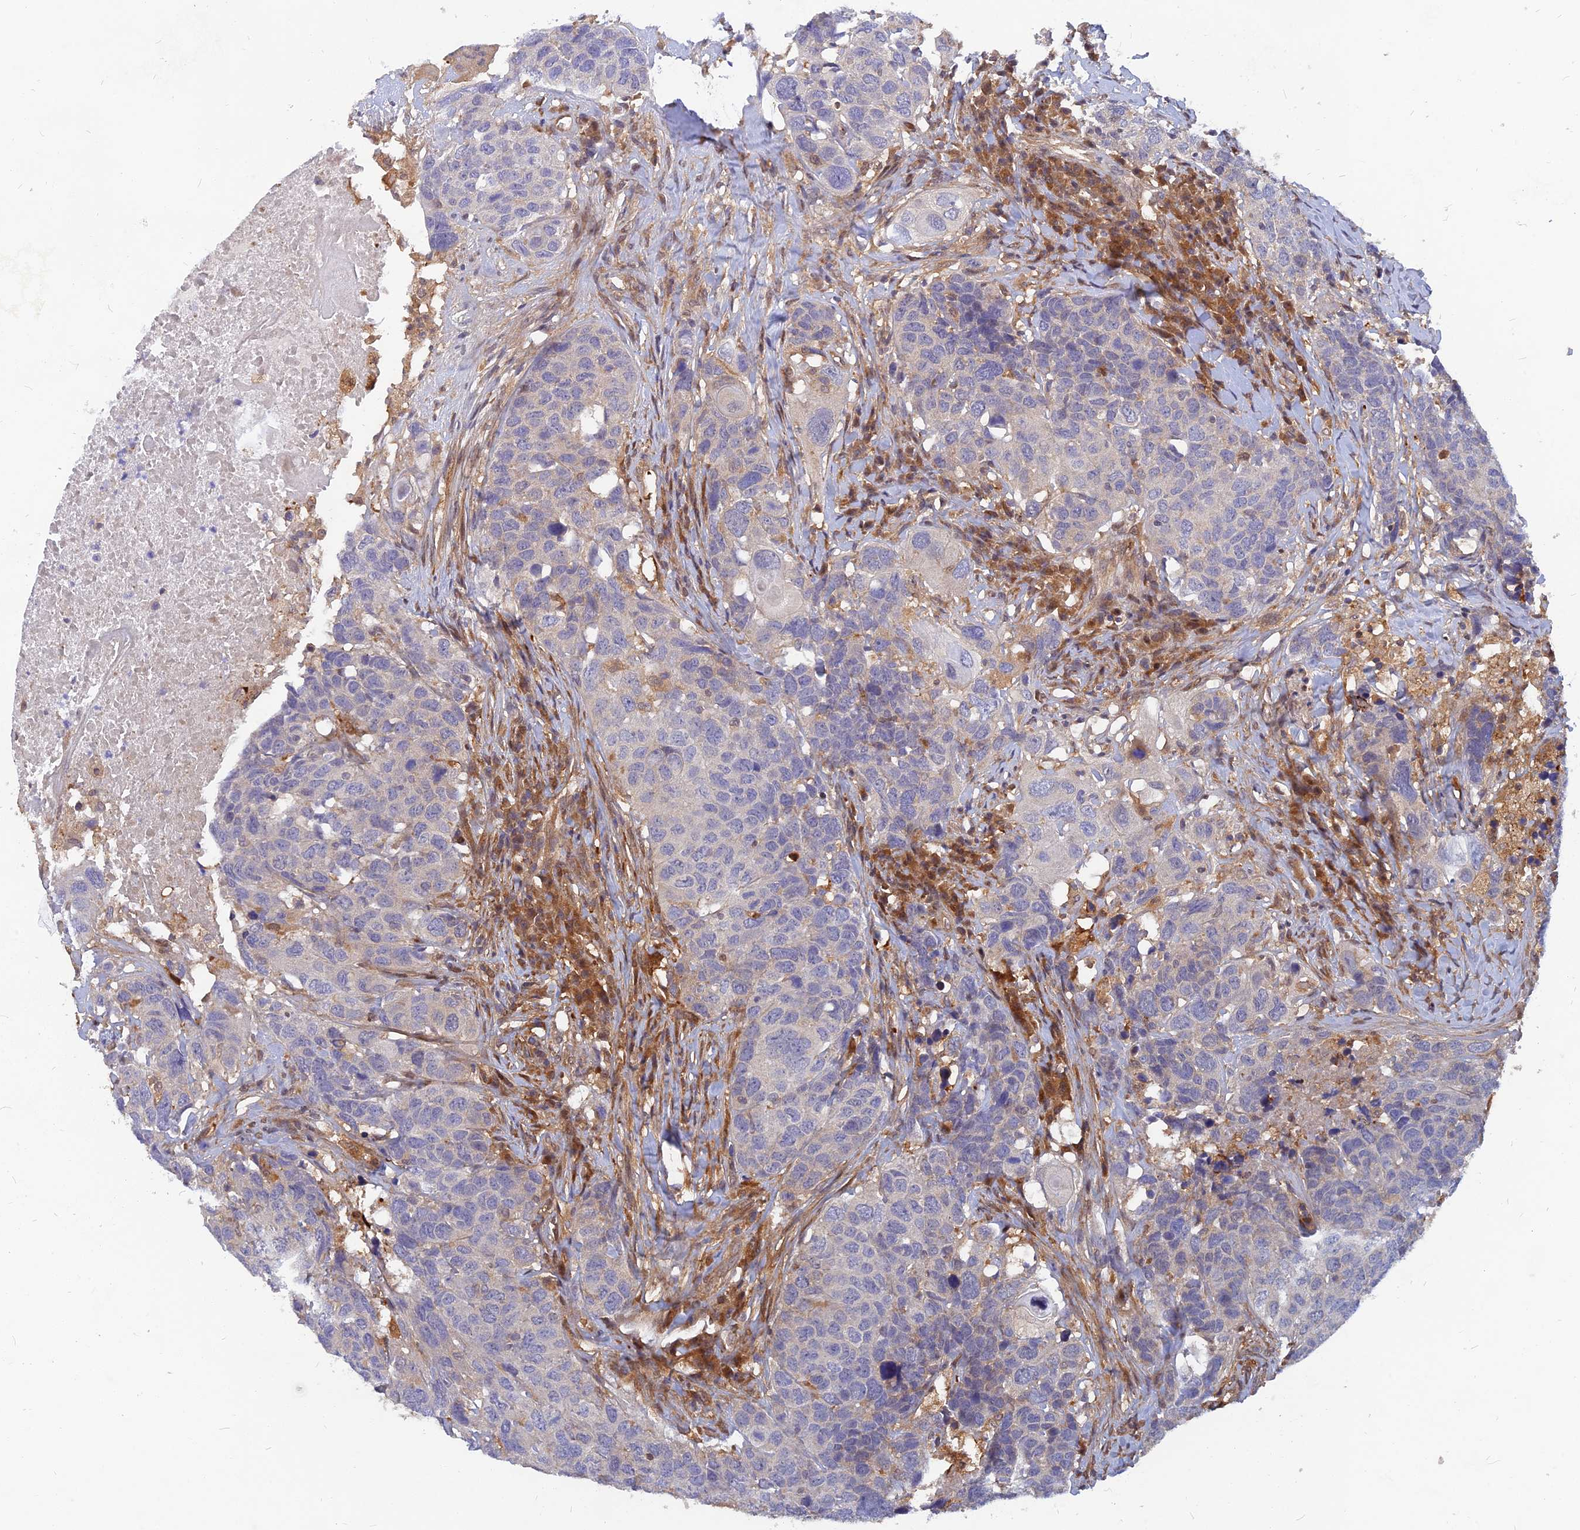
{"staining": {"intensity": "negative", "quantity": "none", "location": "none"}, "tissue": "head and neck cancer", "cell_type": "Tumor cells", "image_type": "cancer", "snomed": [{"axis": "morphology", "description": "Squamous cell carcinoma, NOS"}, {"axis": "topography", "description": "Head-Neck"}], "caption": "Immunohistochemistry (IHC) photomicrograph of neoplastic tissue: squamous cell carcinoma (head and neck) stained with DAB reveals no significant protein expression in tumor cells.", "gene": "ARL2BP", "patient": {"sex": "male", "age": 66}}